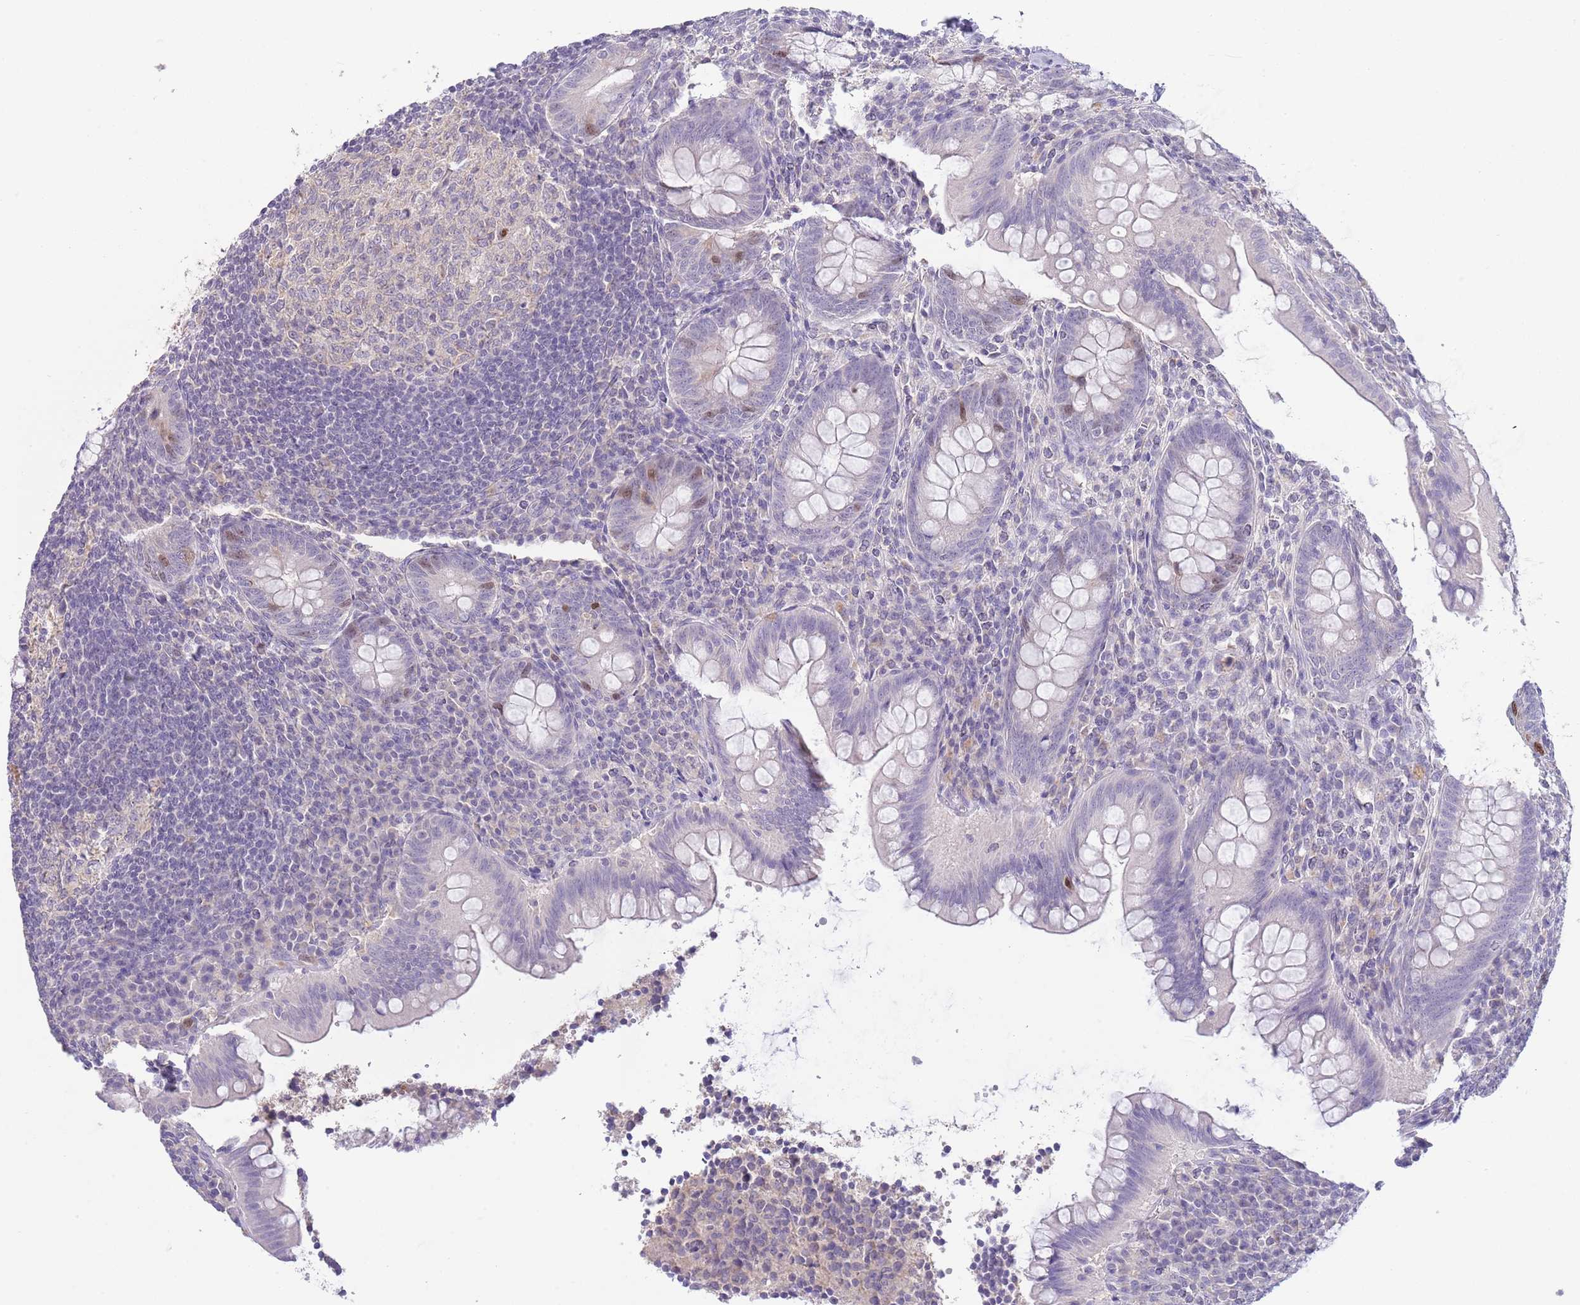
{"staining": {"intensity": "moderate", "quantity": "<25%", "location": "nuclear"}, "tissue": "appendix", "cell_type": "Glandular cells", "image_type": "normal", "snomed": [{"axis": "morphology", "description": "Normal tissue, NOS"}, {"axis": "topography", "description": "Appendix"}], "caption": "Immunohistochemical staining of normal appendix exhibits low levels of moderate nuclear expression in approximately <25% of glandular cells.", "gene": "PIMREG", "patient": {"sex": "female", "age": 33}}